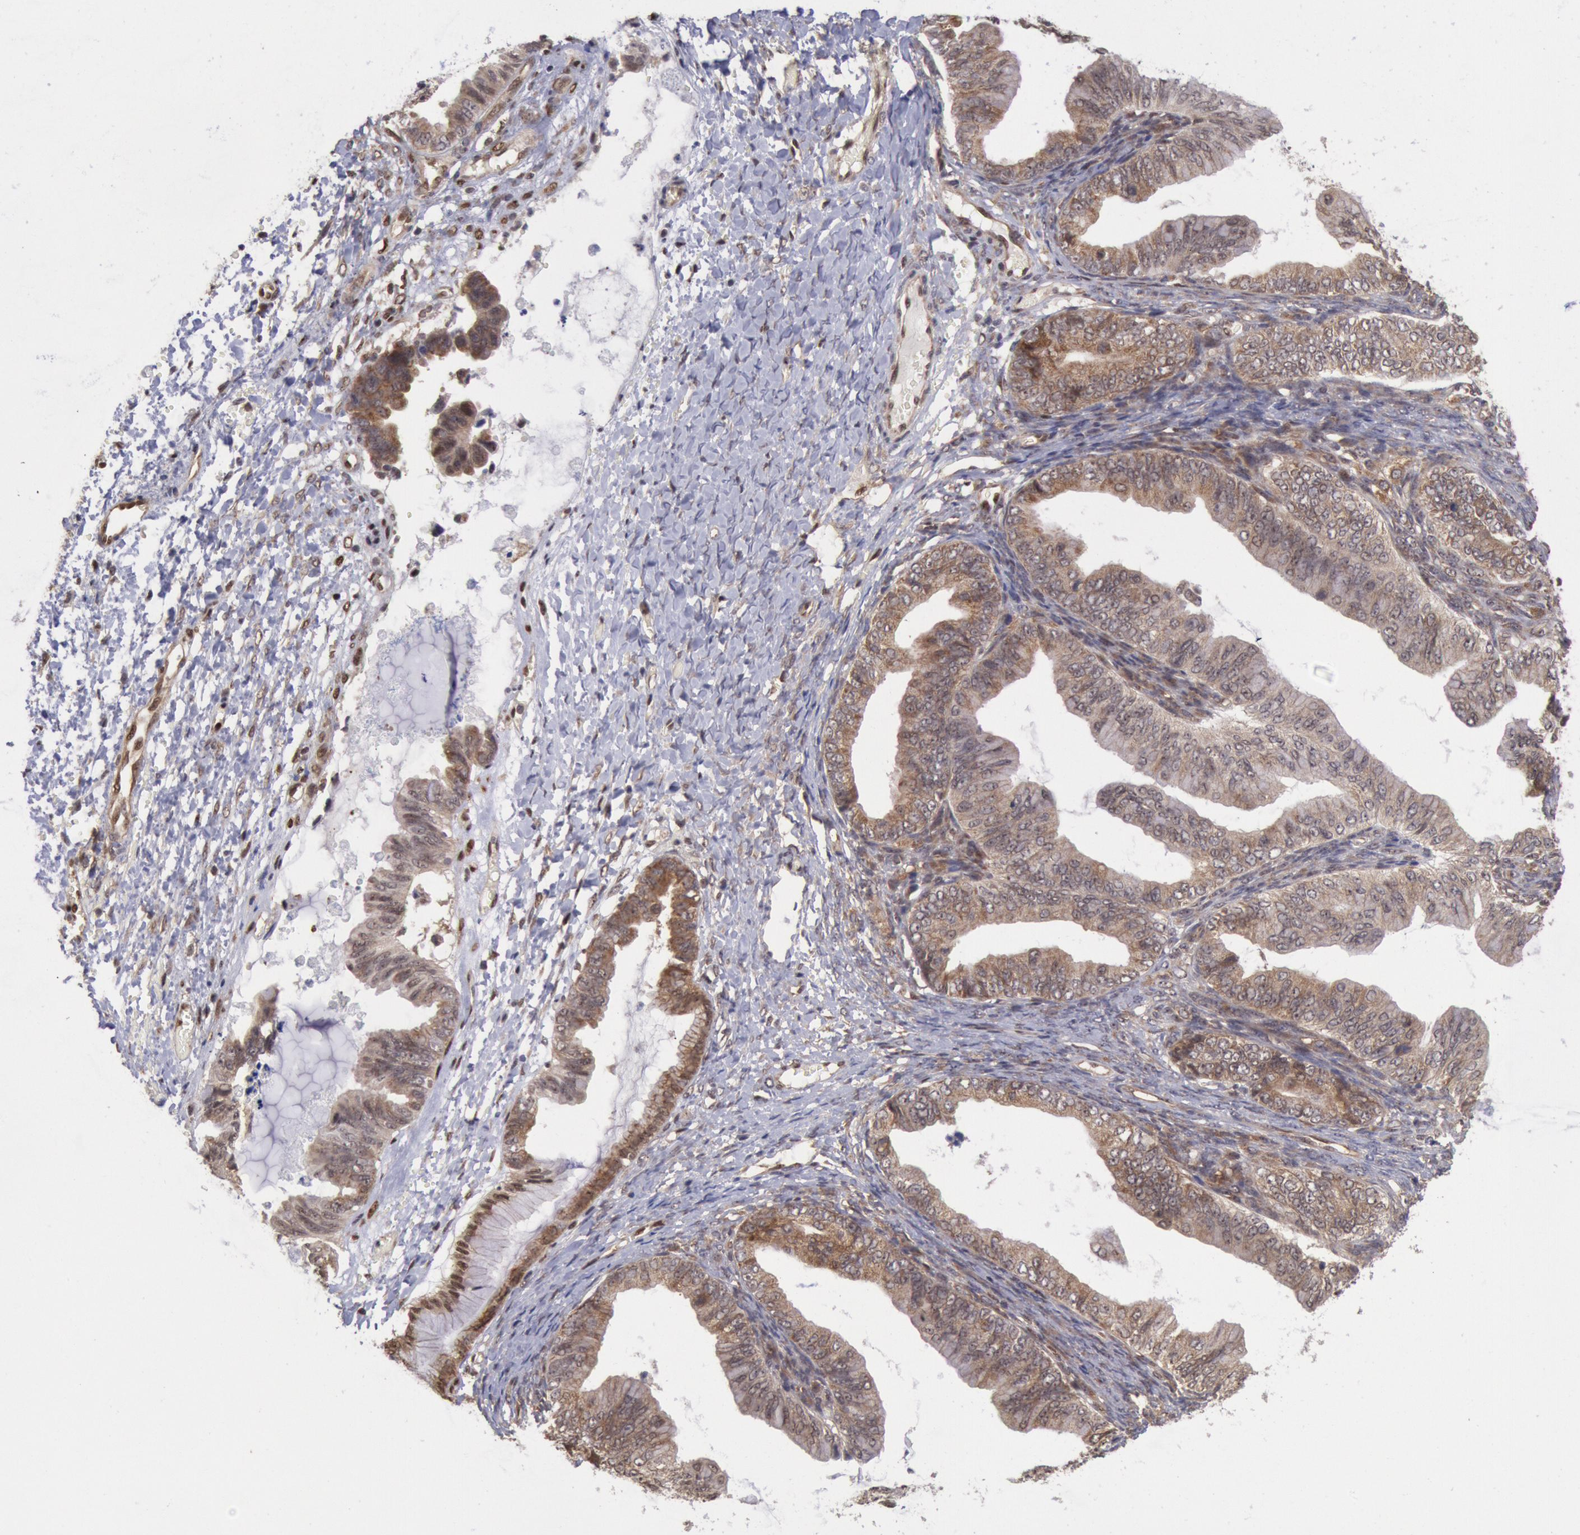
{"staining": {"intensity": "weak", "quantity": "25%-75%", "location": "cytoplasmic/membranous"}, "tissue": "ovarian cancer", "cell_type": "Tumor cells", "image_type": "cancer", "snomed": [{"axis": "morphology", "description": "Cystadenocarcinoma, mucinous, NOS"}, {"axis": "topography", "description": "Ovary"}], "caption": "Tumor cells show low levels of weak cytoplasmic/membranous expression in approximately 25%-75% of cells in human mucinous cystadenocarcinoma (ovarian).", "gene": "STX17", "patient": {"sex": "female", "age": 36}}